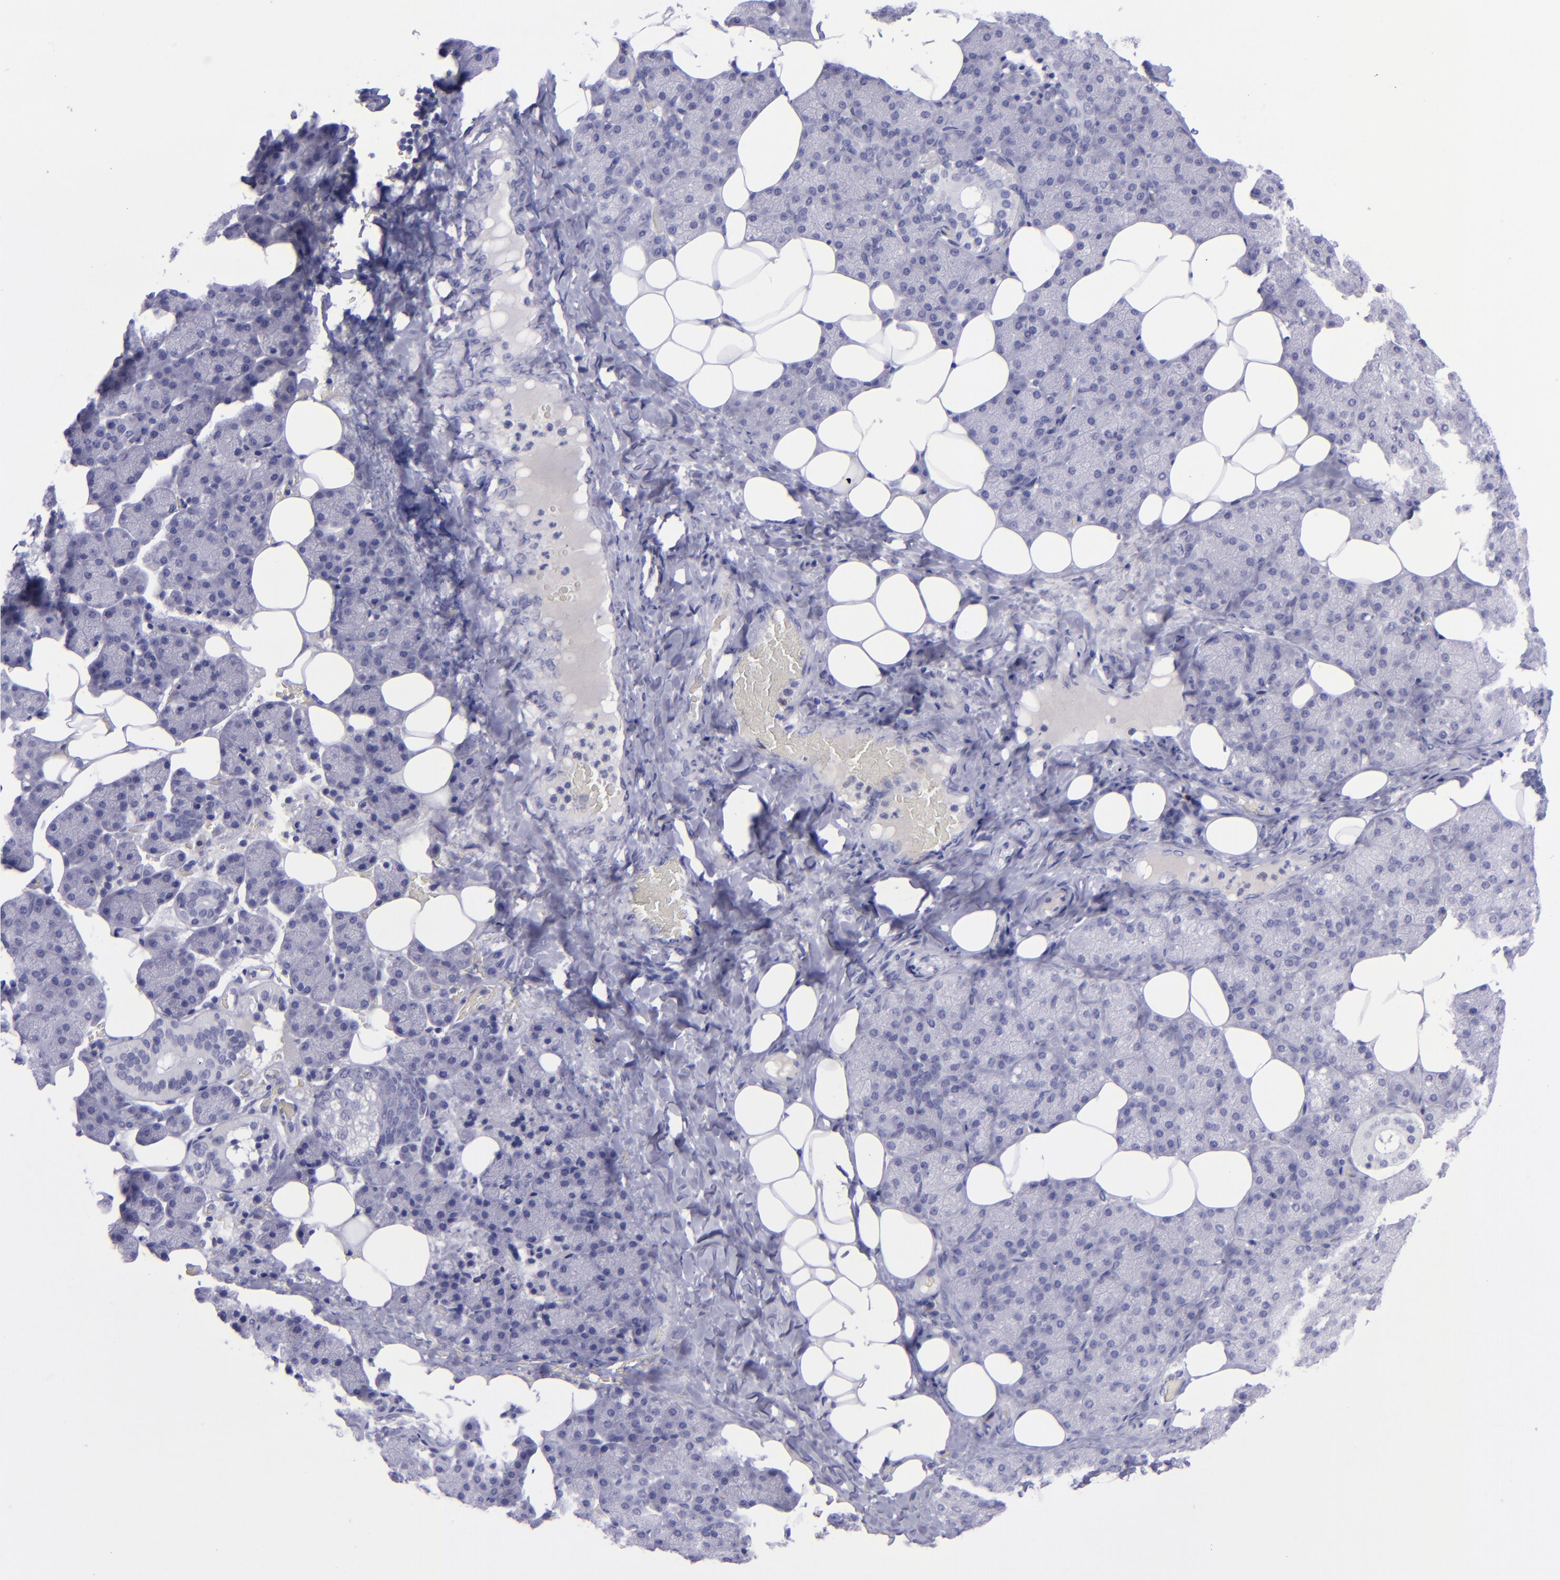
{"staining": {"intensity": "negative", "quantity": "none", "location": "none"}, "tissue": "salivary gland", "cell_type": "Glandular cells", "image_type": "normal", "snomed": [{"axis": "morphology", "description": "Normal tissue, NOS"}, {"axis": "topography", "description": "Lymph node"}, {"axis": "topography", "description": "Salivary gland"}], "caption": "Immunohistochemical staining of unremarkable human salivary gland exhibits no significant positivity in glandular cells.", "gene": "POU2F2", "patient": {"sex": "male", "age": 8}}